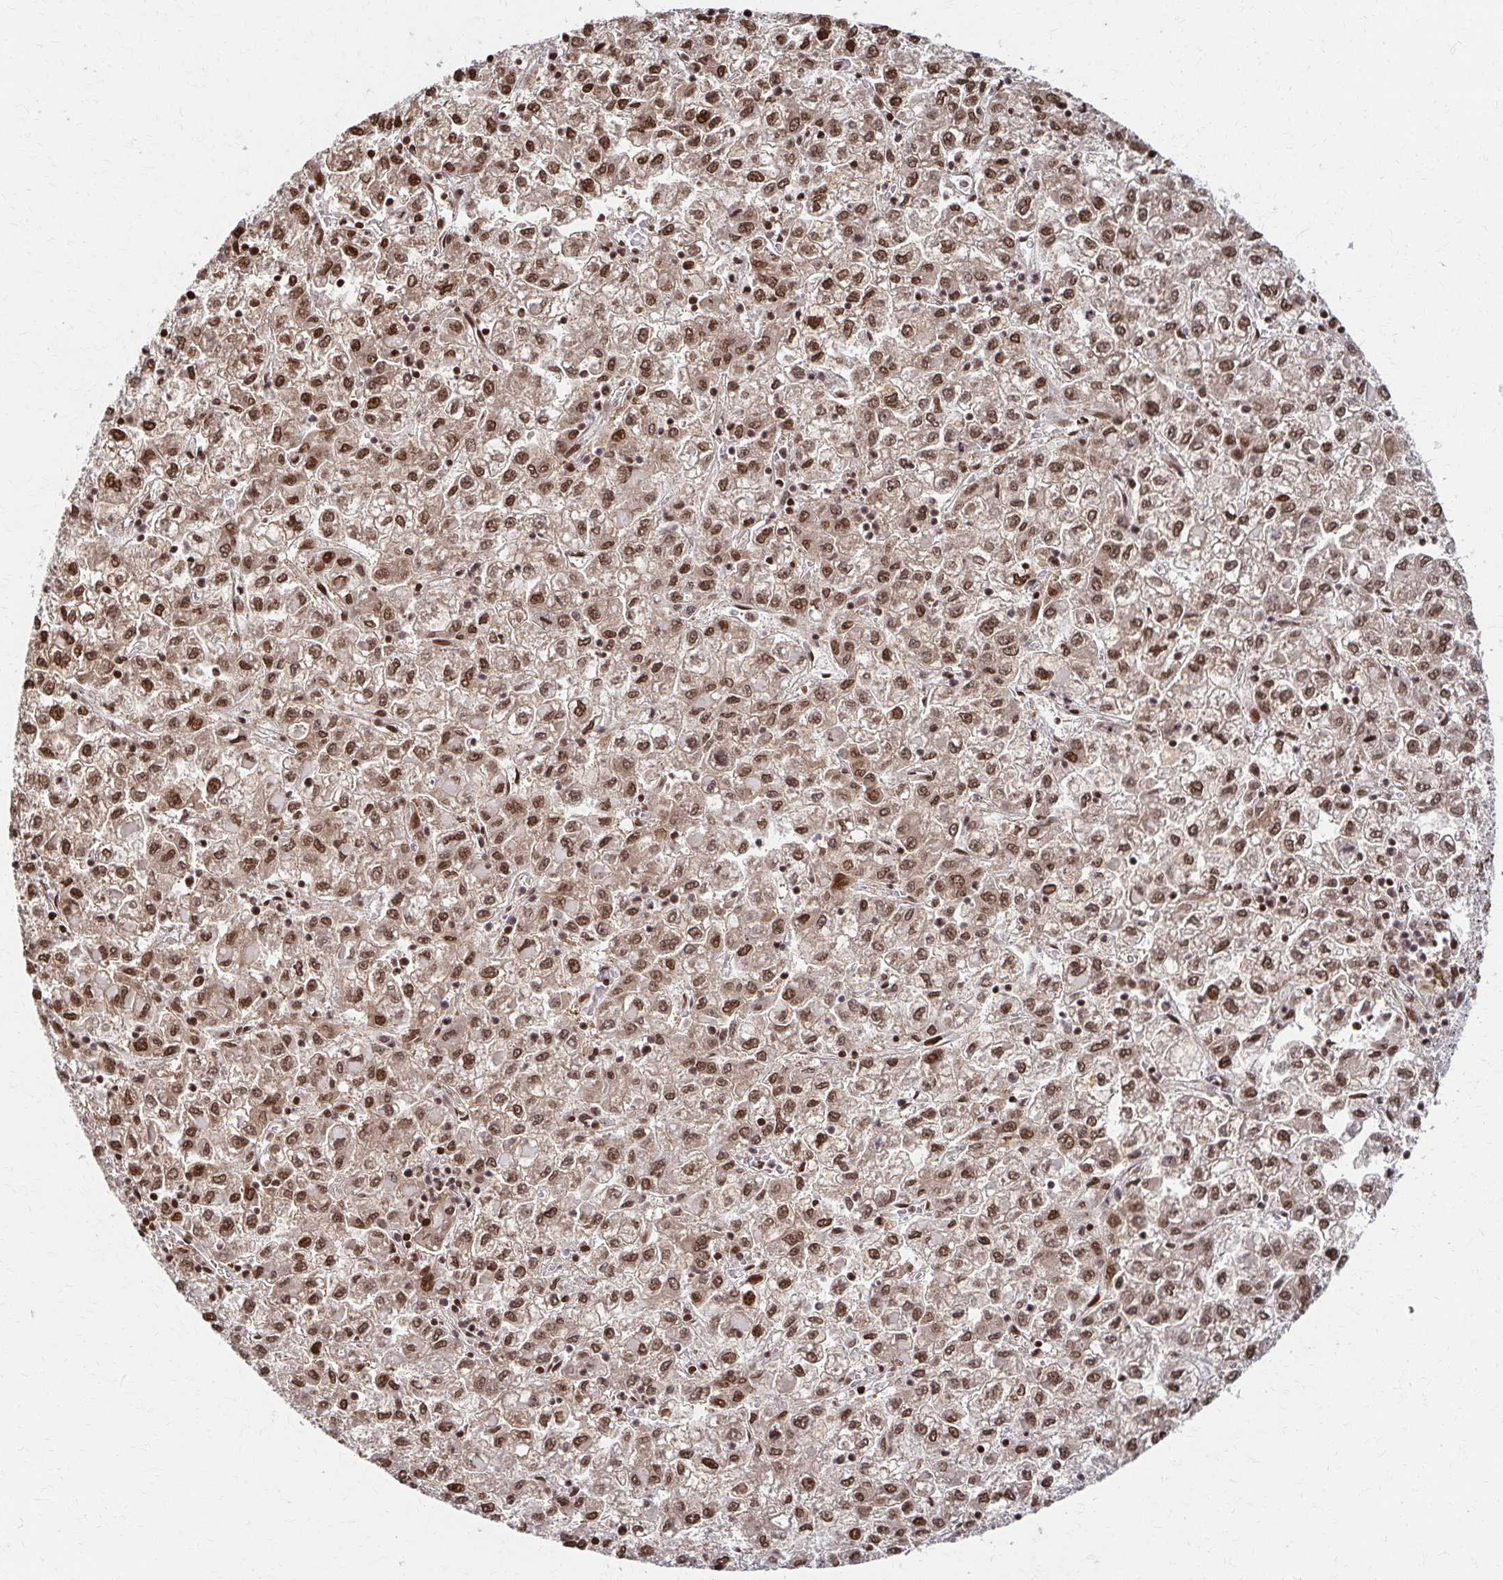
{"staining": {"intensity": "moderate", "quantity": ">75%", "location": "cytoplasmic/membranous,nuclear"}, "tissue": "liver cancer", "cell_type": "Tumor cells", "image_type": "cancer", "snomed": [{"axis": "morphology", "description": "Carcinoma, Hepatocellular, NOS"}, {"axis": "topography", "description": "Liver"}], "caption": "Brown immunohistochemical staining in liver cancer (hepatocellular carcinoma) reveals moderate cytoplasmic/membranous and nuclear expression in about >75% of tumor cells. (brown staining indicates protein expression, while blue staining denotes nuclei).", "gene": "PSMD7", "patient": {"sex": "male", "age": 40}}